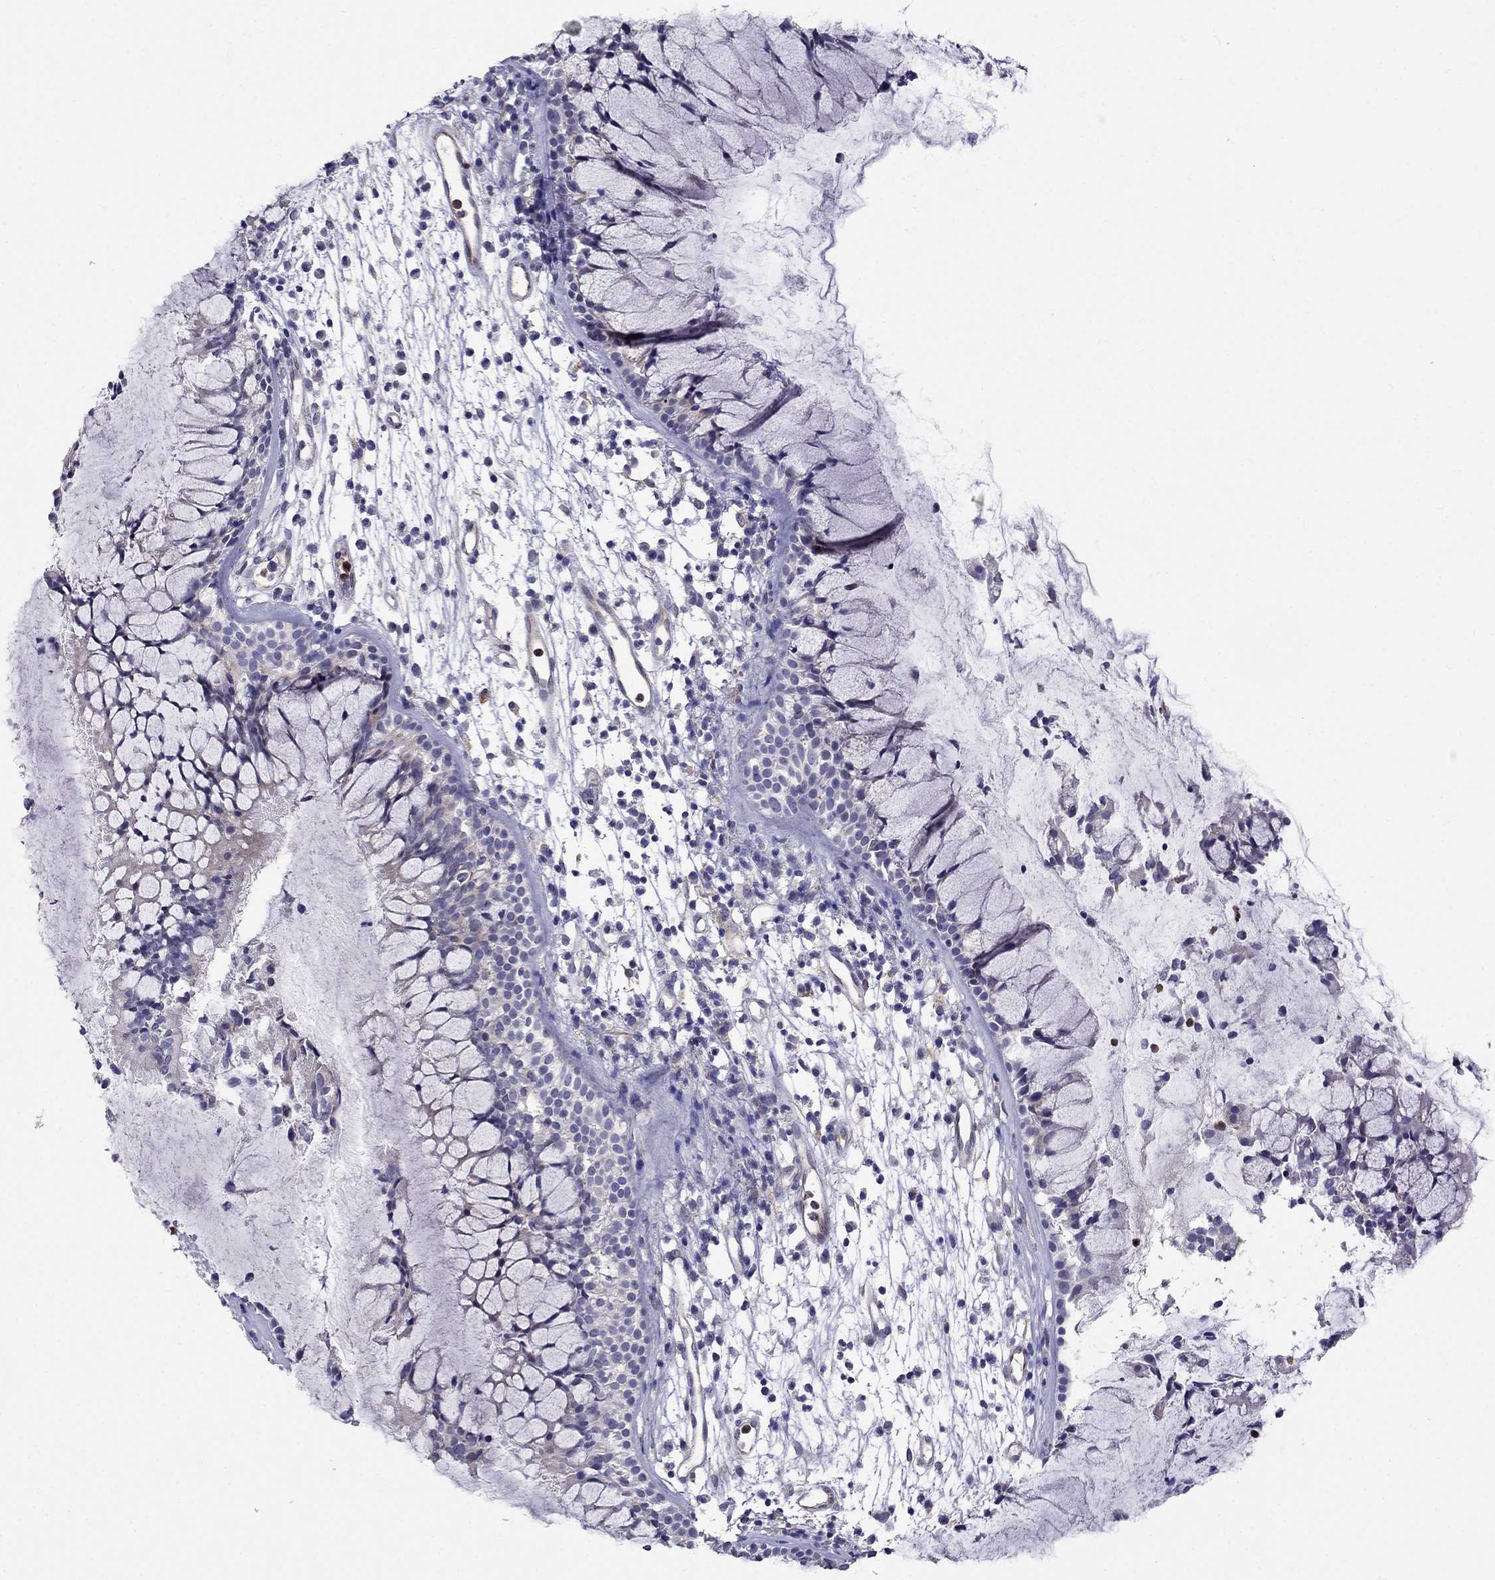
{"staining": {"intensity": "negative", "quantity": "none", "location": "none"}, "tissue": "nasopharynx", "cell_type": "Respiratory epithelial cells", "image_type": "normal", "snomed": [{"axis": "morphology", "description": "Normal tissue, NOS"}, {"axis": "topography", "description": "Nasopharynx"}], "caption": "Immunohistochemistry (IHC) of normal nasopharynx shows no staining in respiratory epithelial cells.", "gene": "SPINT4", "patient": {"sex": "male", "age": 77}}